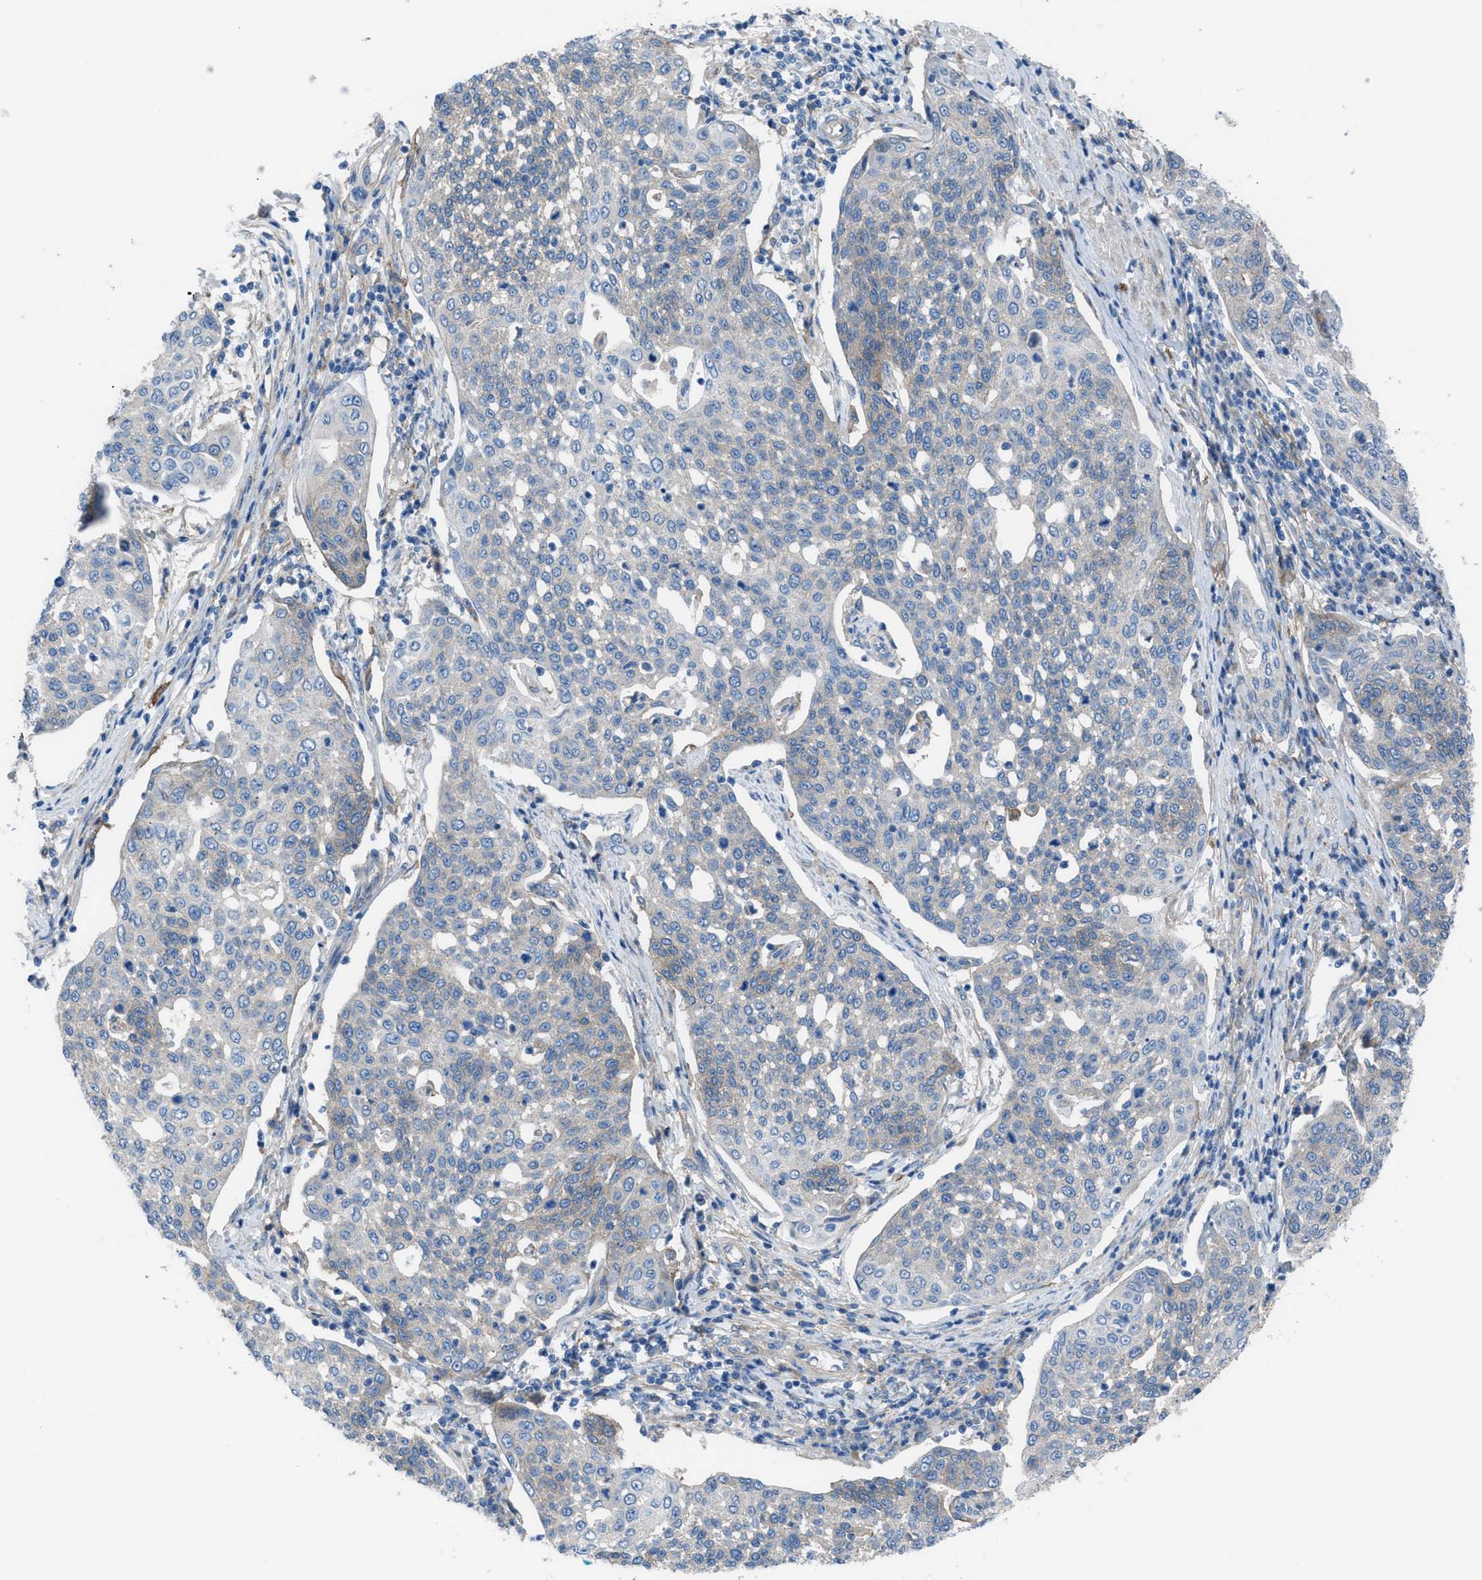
{"staining": {"intensity": "negative", "quantity": "none", "location": "none"}, "tissue": "cervical cancer", "cell_type": "Tumor cells", "image_type": "cancer", "snomed": [{"axis": "morphology", "description": "Squamous cell carcinoma, NOS"}, {"axis": "topography", "description": "Cervix"}], "caption": "This is a micrograph of immunohistochemistry (IHC) staining of cervical cancer (squamous cell carcinoma), which shows no positivity in tumor cells.", "gene": "EGFR", "patient": {"sex": "female", "age": 34}}